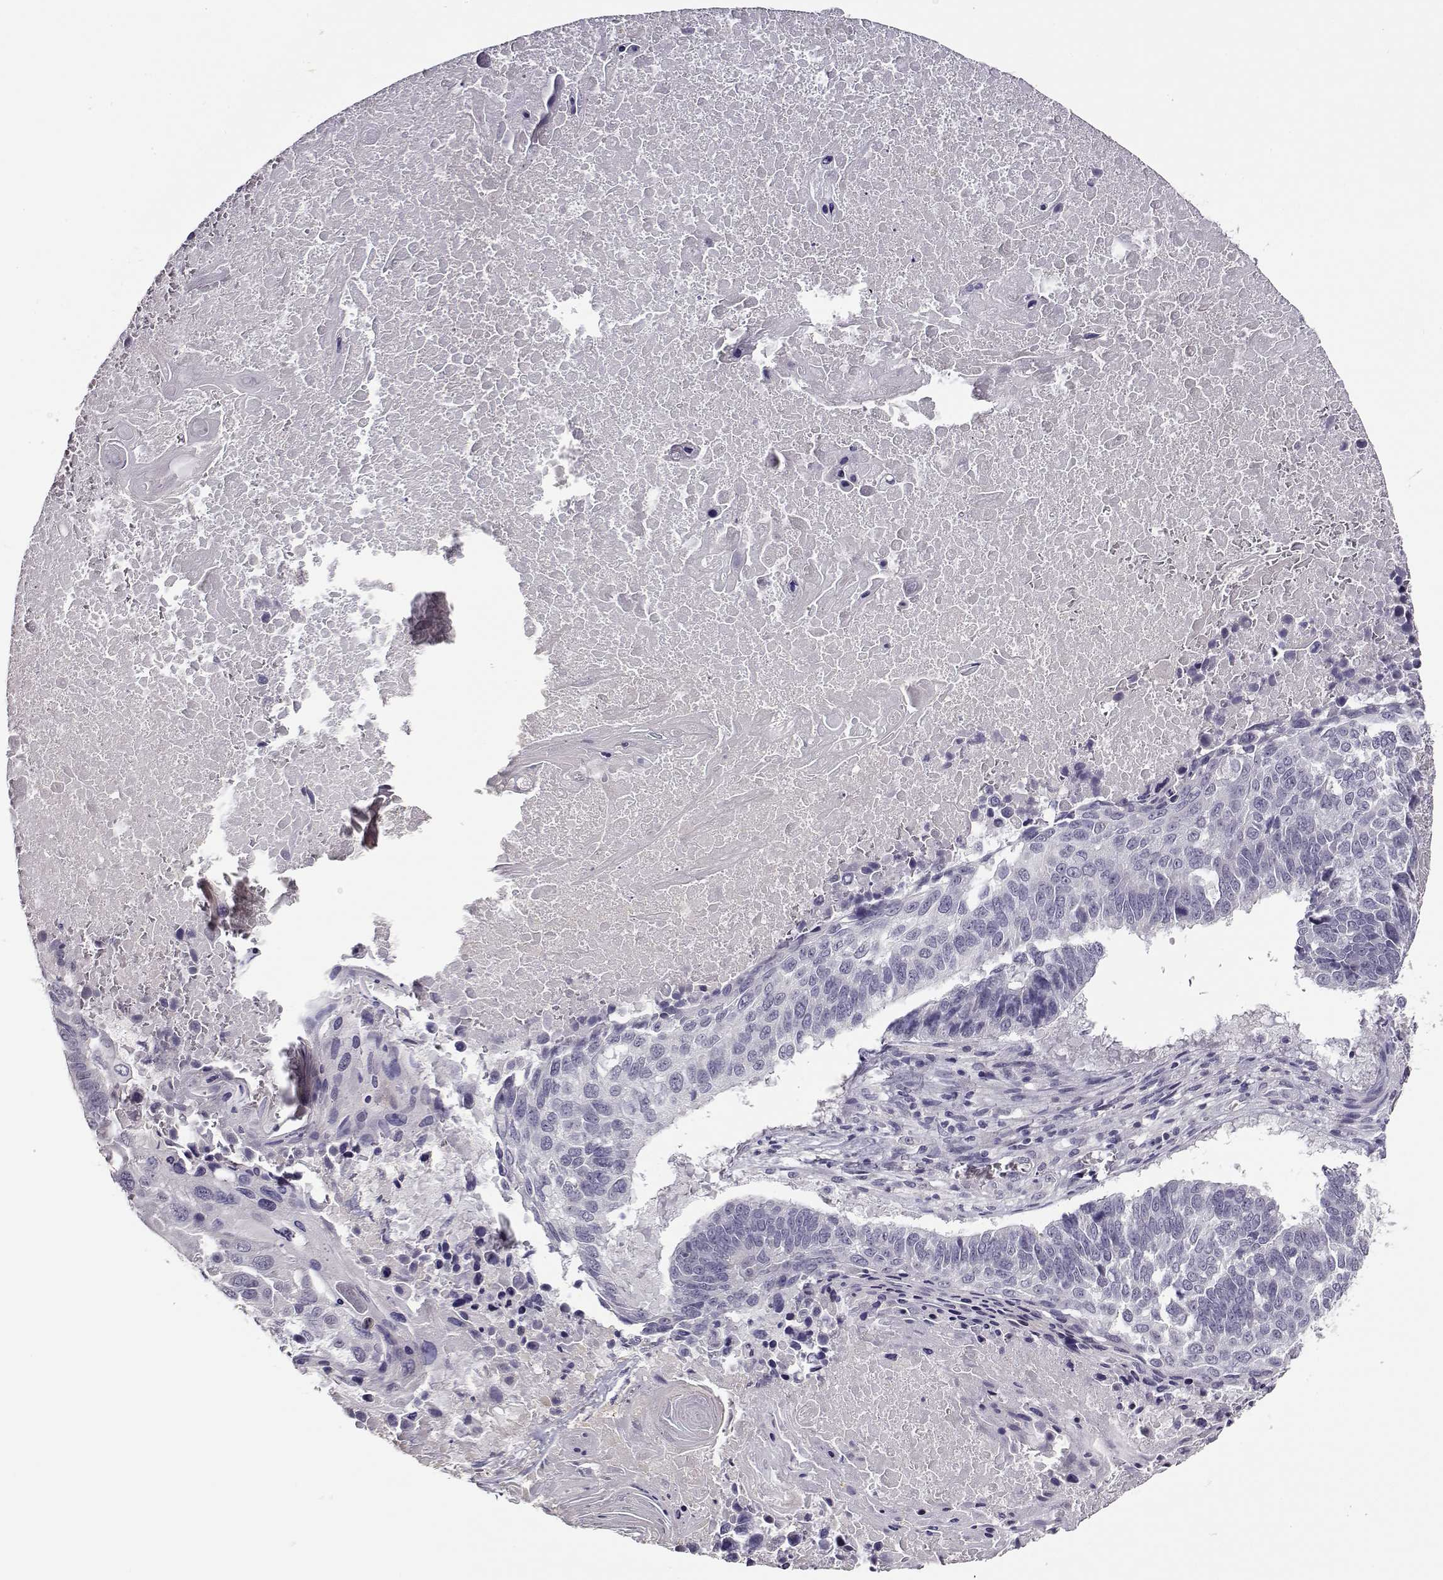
{"staining": {"intensity": "negative", "quantity": "none", "location": "none"}, "tissue": "lung cancer", "cell_type": "Tumor cells", "image_type": "cancer", "snomed": [{"axis": "morphology", "description": "Squamous cell carcinoma, NOS"}, {"axis": "topography", "description": "Lung"}], "caption": "Image shows no protein positivity in tumor cells of lung squamous cell carcinoma tissue.", "gene": "RHOXF2", "patient": {"sex": "male", "age": 73}}